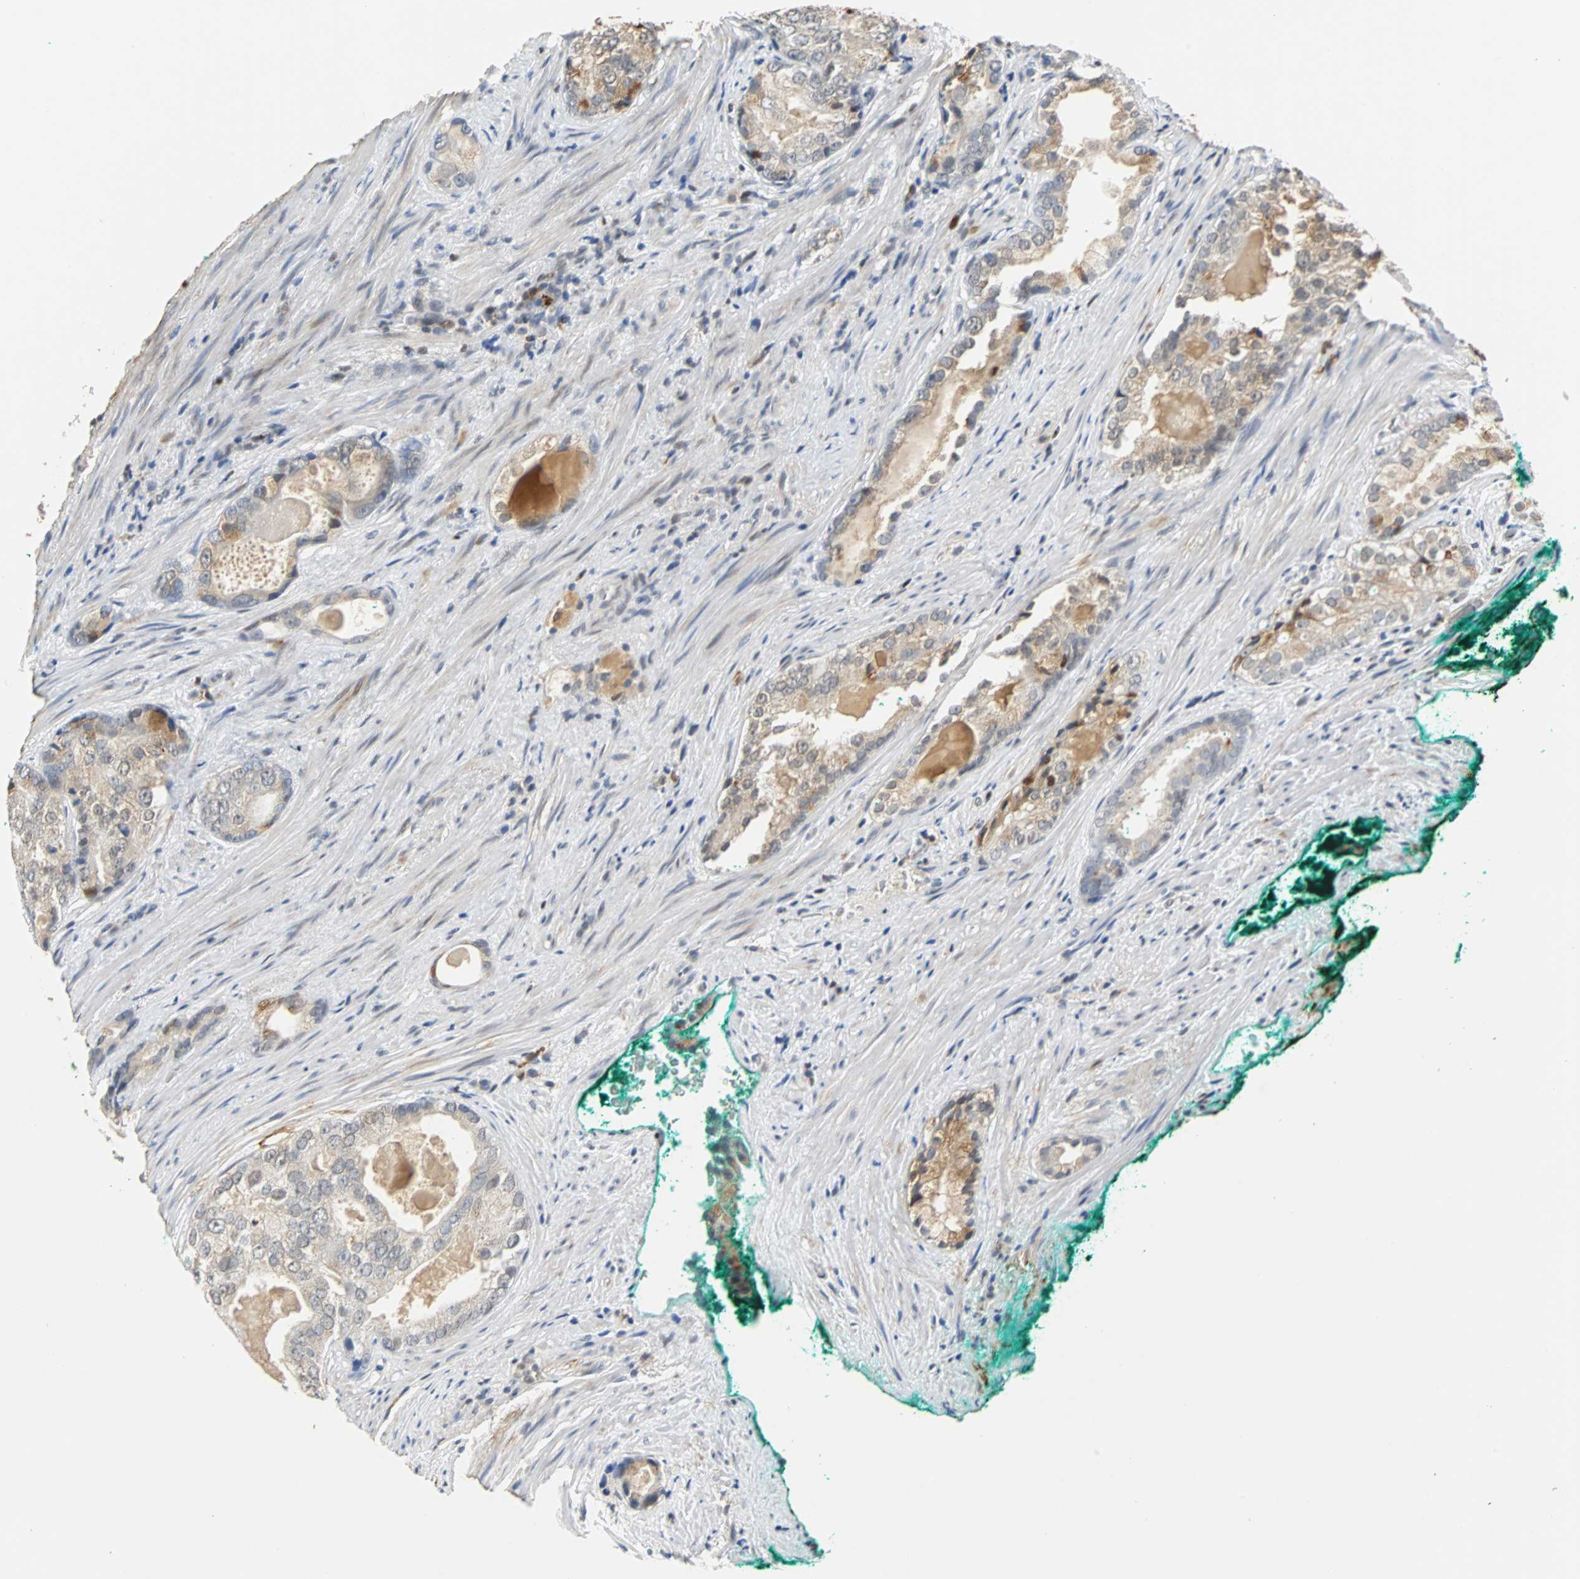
{"staining": {"intensity": "weak", "quantity": ">75%", "location": "cytoplasmic/membranous"}, "tissue": "prostate cancer", "cell_type": "Tumor cells", "image_type": "cancer", "snomed": [{"axis": "morphology", "description": "Adenocarcinoma, High grade"}, {"axis": "topography", "description": "Prostate"}], "caption": "Protein staining by IHC displays weak cytoplasmic/membranous positivity in approximately >75% of tumor cells in adenocarcinoma (high-grade) (prostate).", "gene": "HLX", "patient": {"sex": "male", "age": 66}}